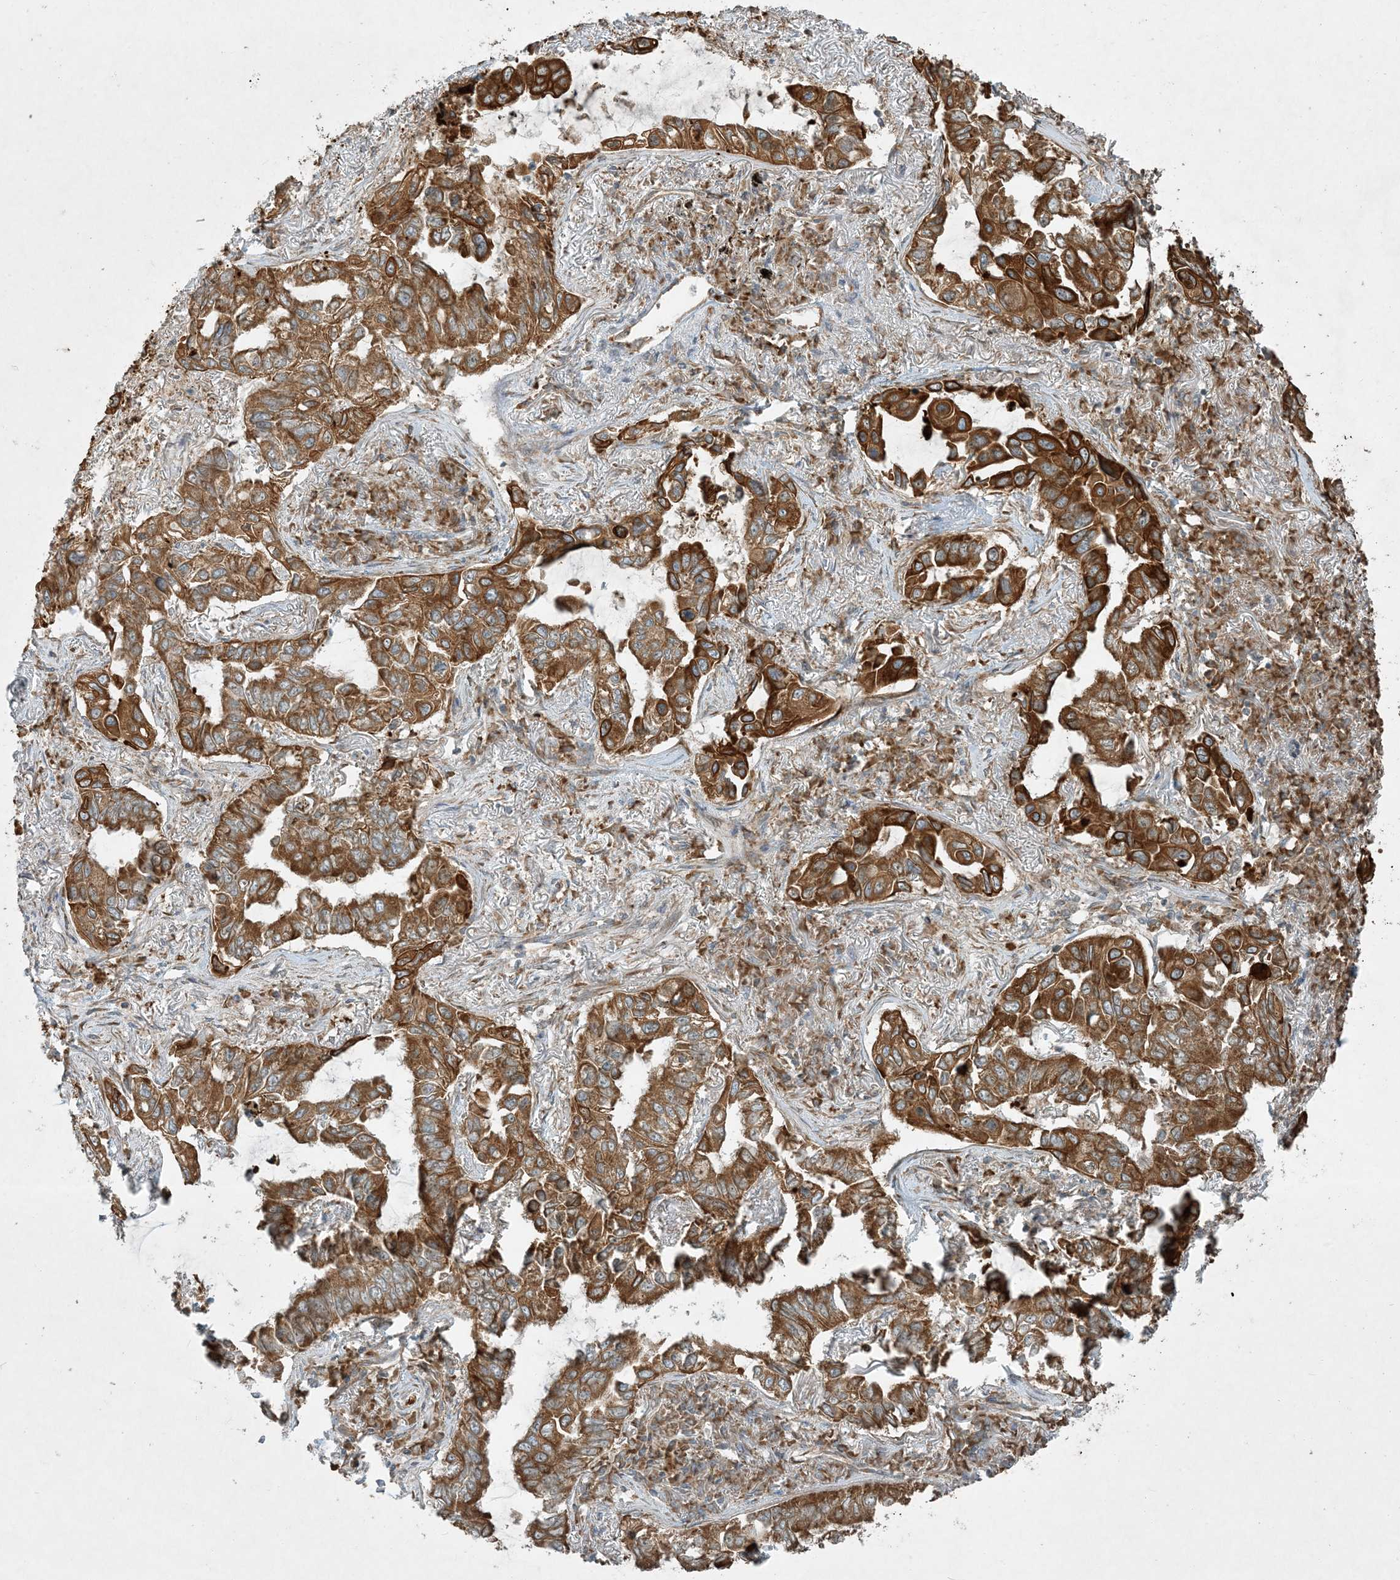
{"staining": {"intensity": "moderate", "quantity": ">75%", "location": "cytoplasmic/membranous"}, "tissue": "lung cancer", "cell_type": "Tumor cells", "image_type": "cancer", "snomed": [{"axis": "morphology", "description": "Adenocarcinoma, NOS"}, {"axis": "topography", "description": "Lung"}], "caption": "The histopathology image demonstrates a brown stain indicating the presence of a protein in the cytoplasmic/membranous of tumor cells in adenocarcinoma (lung). (DAB = brown stain, brightfield microscopy at high magnification).", "gene": "COMMD8", "patient": {"sex": "male", "age": 64}}